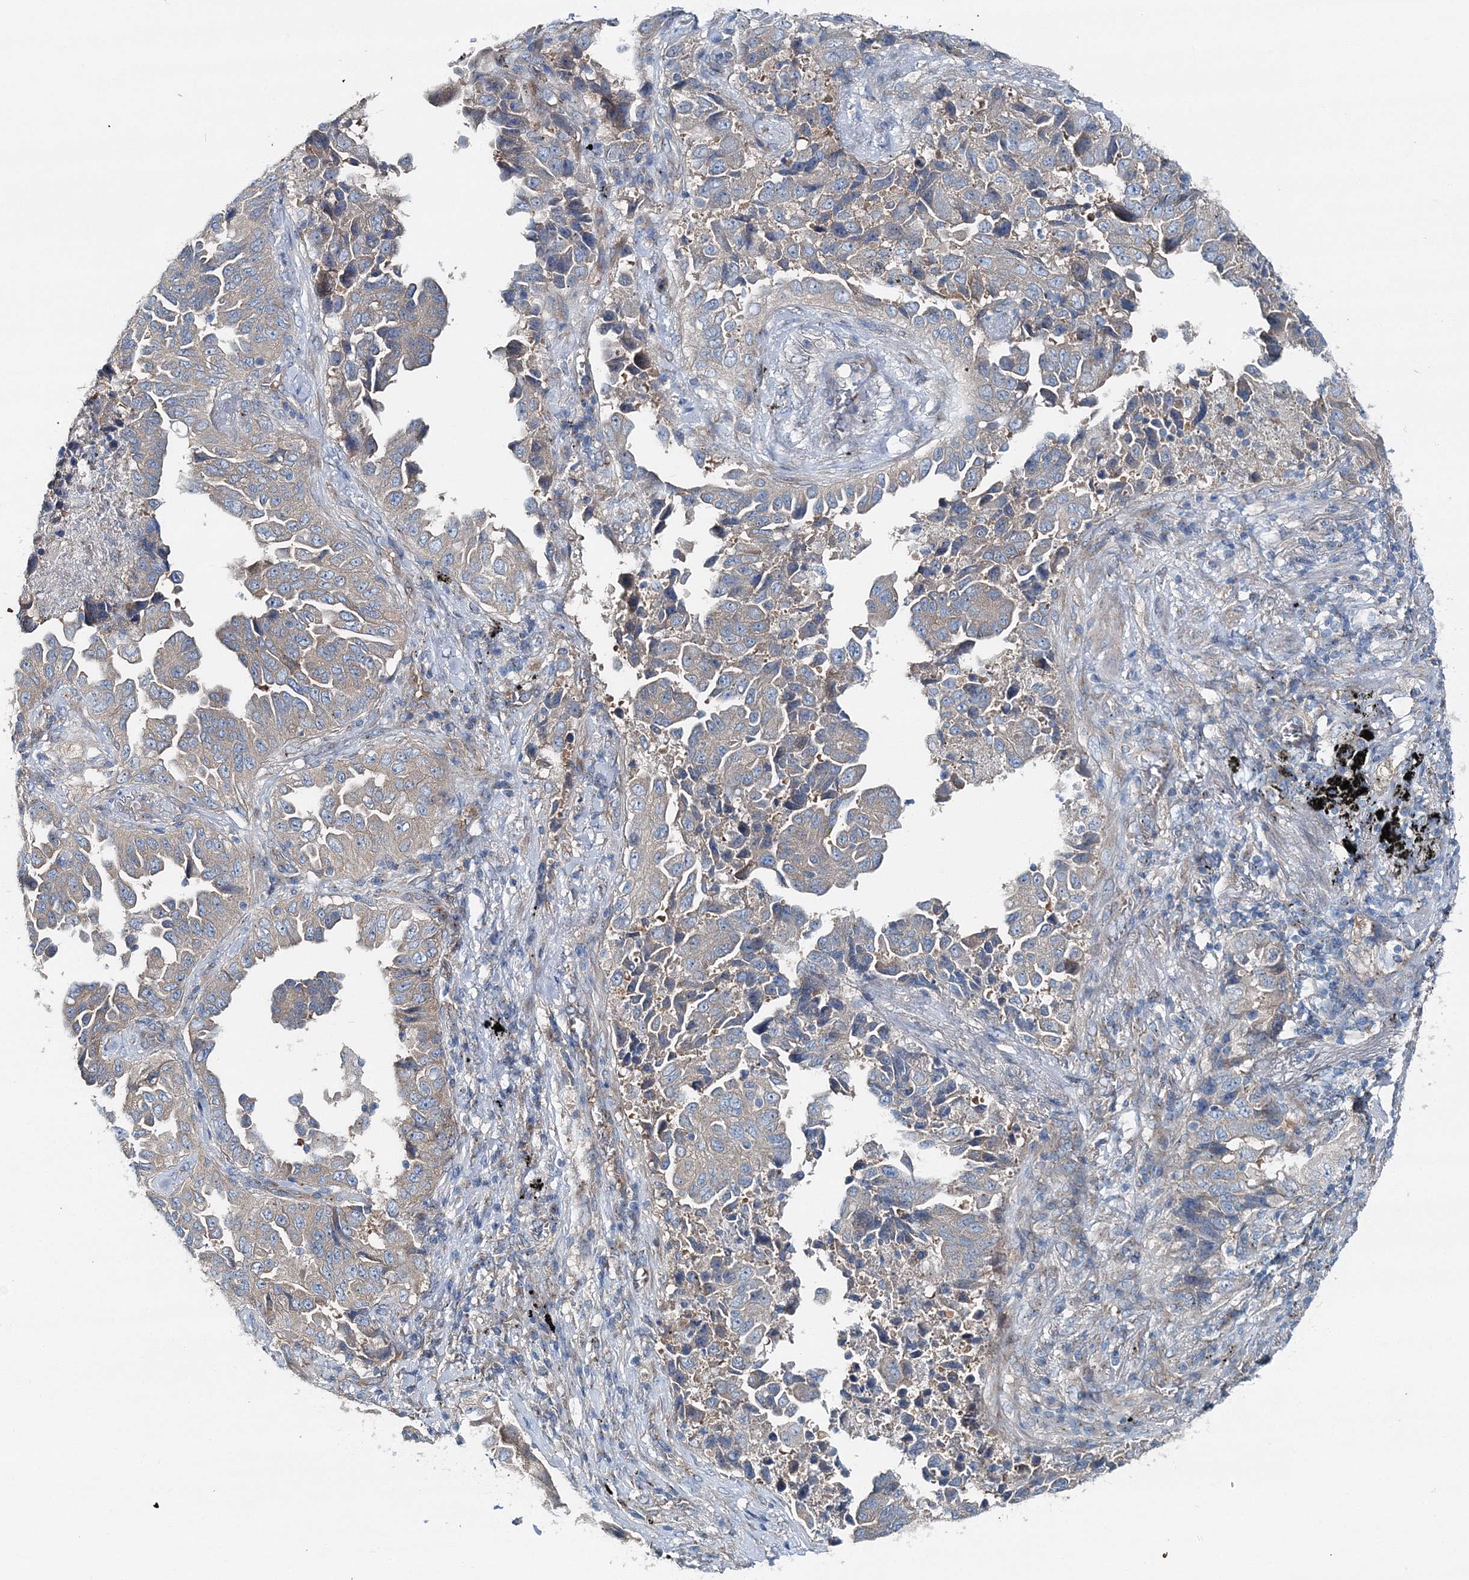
{"staining": {"intensity": "weak", "quantity": ">75%", "location": "cytoplasmic/membranous"}, "tissue": "lung cancer", "cell_type": "Tumor cells", "image_type": "cancer", "snomed": [{"axis": "morphology", "description": "Adenocarcinoma, NOS"}, {"axis": "topography", "description": "Lung"}], "caption": "DAB (3,3'-diaminobenzidine) immunohistochemical staining of human lung adenocarcinoma shows weak cytoplasmic/membranous protein expression in about >75% of tumor cells.", "gene": "MPHOSPH9", "patient": {"sex": "female", "age": 51}}